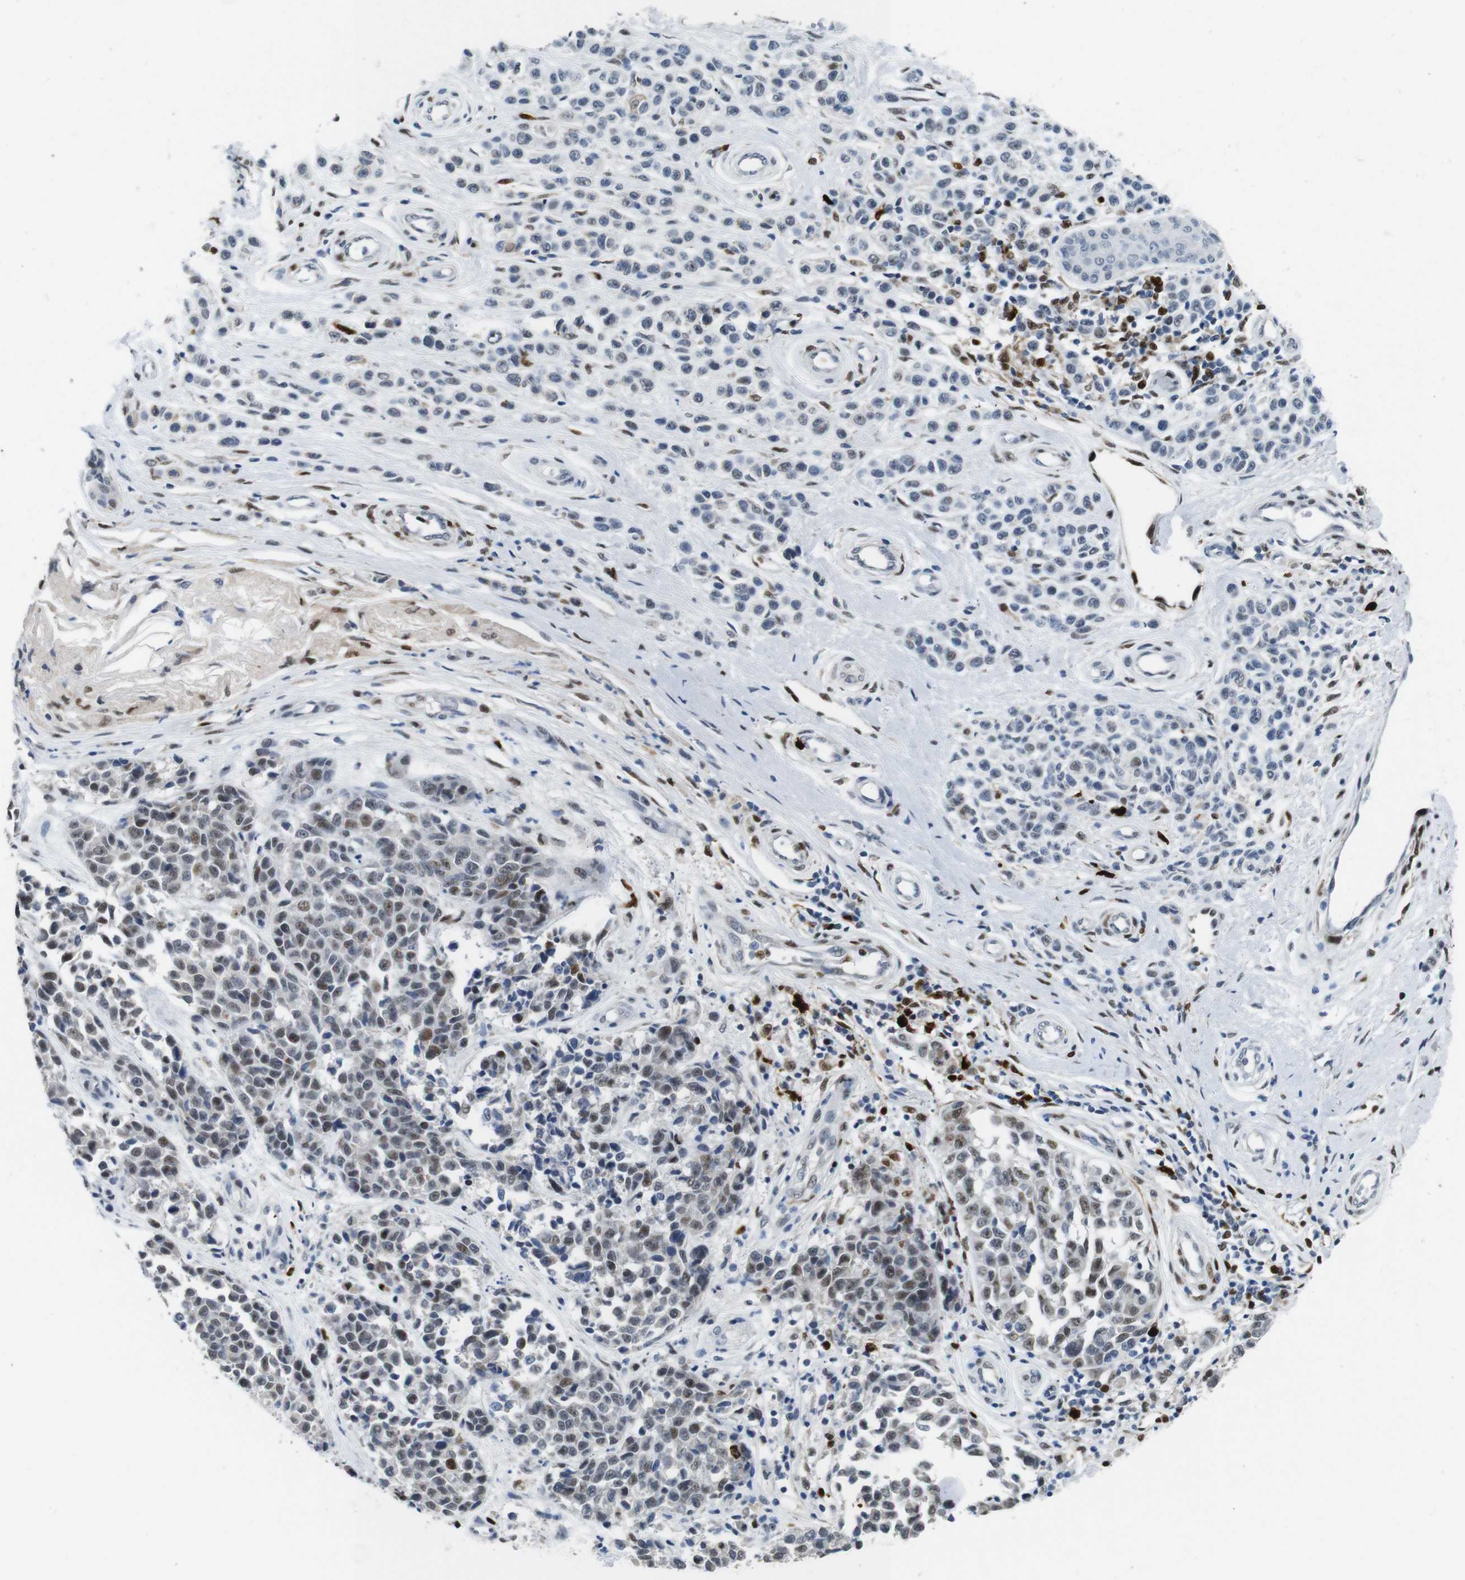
{"staining": {"intensity": "moderate", "quantity": "25%-75%", "location": "nuclear"}, "tissue": "melanoma", "cell_type": "Tumor cells", "image_type": "cancer", "snomed": [{"axis": "morphology", "description": "Malignant melanoma, NOS"}, {"axis": "topography", "description": "Skin"}], "caption": "High-power microscopy captured an immunohistochemistry (IHC) histopathology image of malignant melanoma, revealing moderate nuclear staining in about 25%-75% of tumor cells.", "gene": "IRF8", "patient": {"sex": "female", "age": 64}}